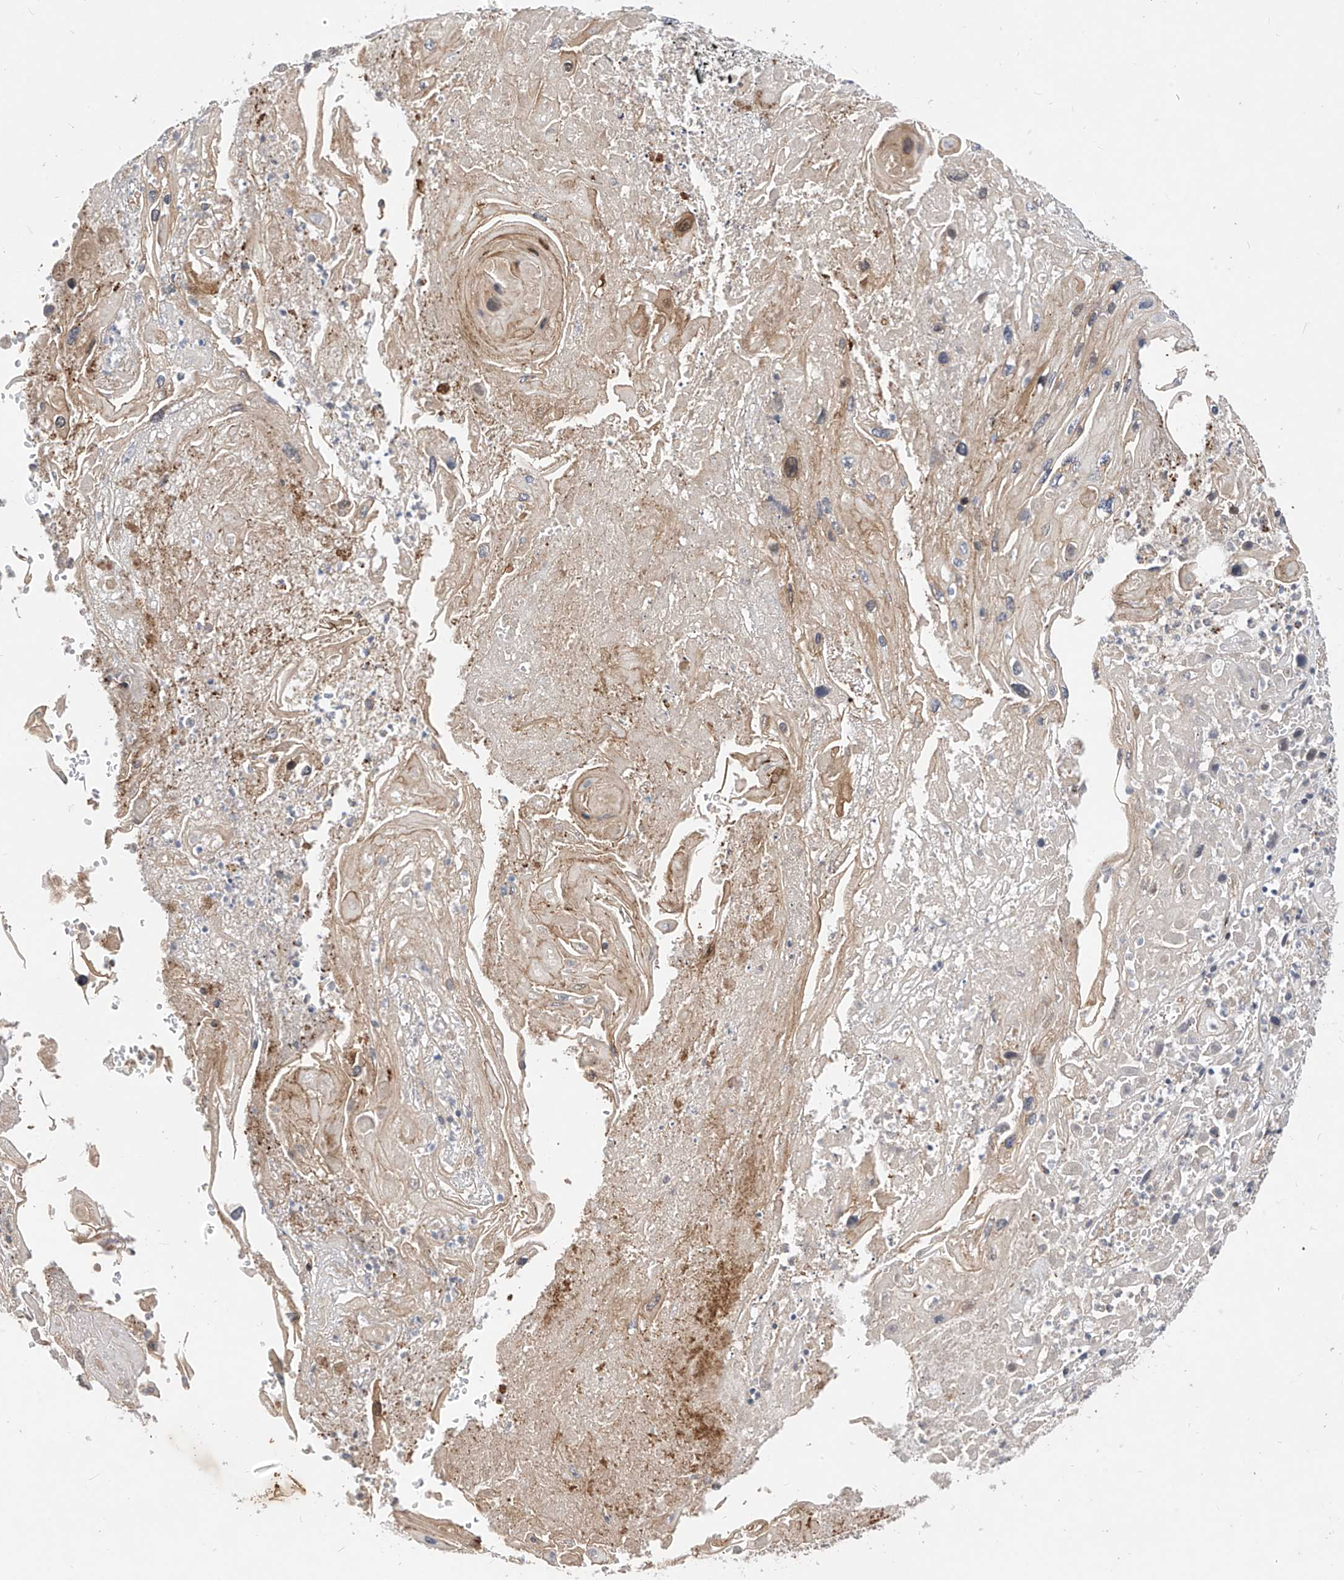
{"staining": {"intensity": "moderate", "quantity": "25%-75%", "location": "cytoplasmic/membranous,nuclear"}, "tissue": "skin cancer", "cell_type": "Tumor cells", "image_type": "cancer", "snomed": [{"axis": "morphology", "description": "Squamous cell carcinoma, NOS"}, {"axis": "topography", "description": "Skin"}], "caption": "Brown immunohistochemical staining in skin cancer (squamous cell carcinoma) exhibits moderate cytoplasmic/membranous and nuclear expression in approximately 25%-75% of tumor cells. (Stains: DAB (3,3'-diaminobenzidine) in brown, nuclei in blue, Microscopy: brightfield microscopy at high magnification).", "gene": "MRTFA", "patient": {"sex": "male", "age": 55}}